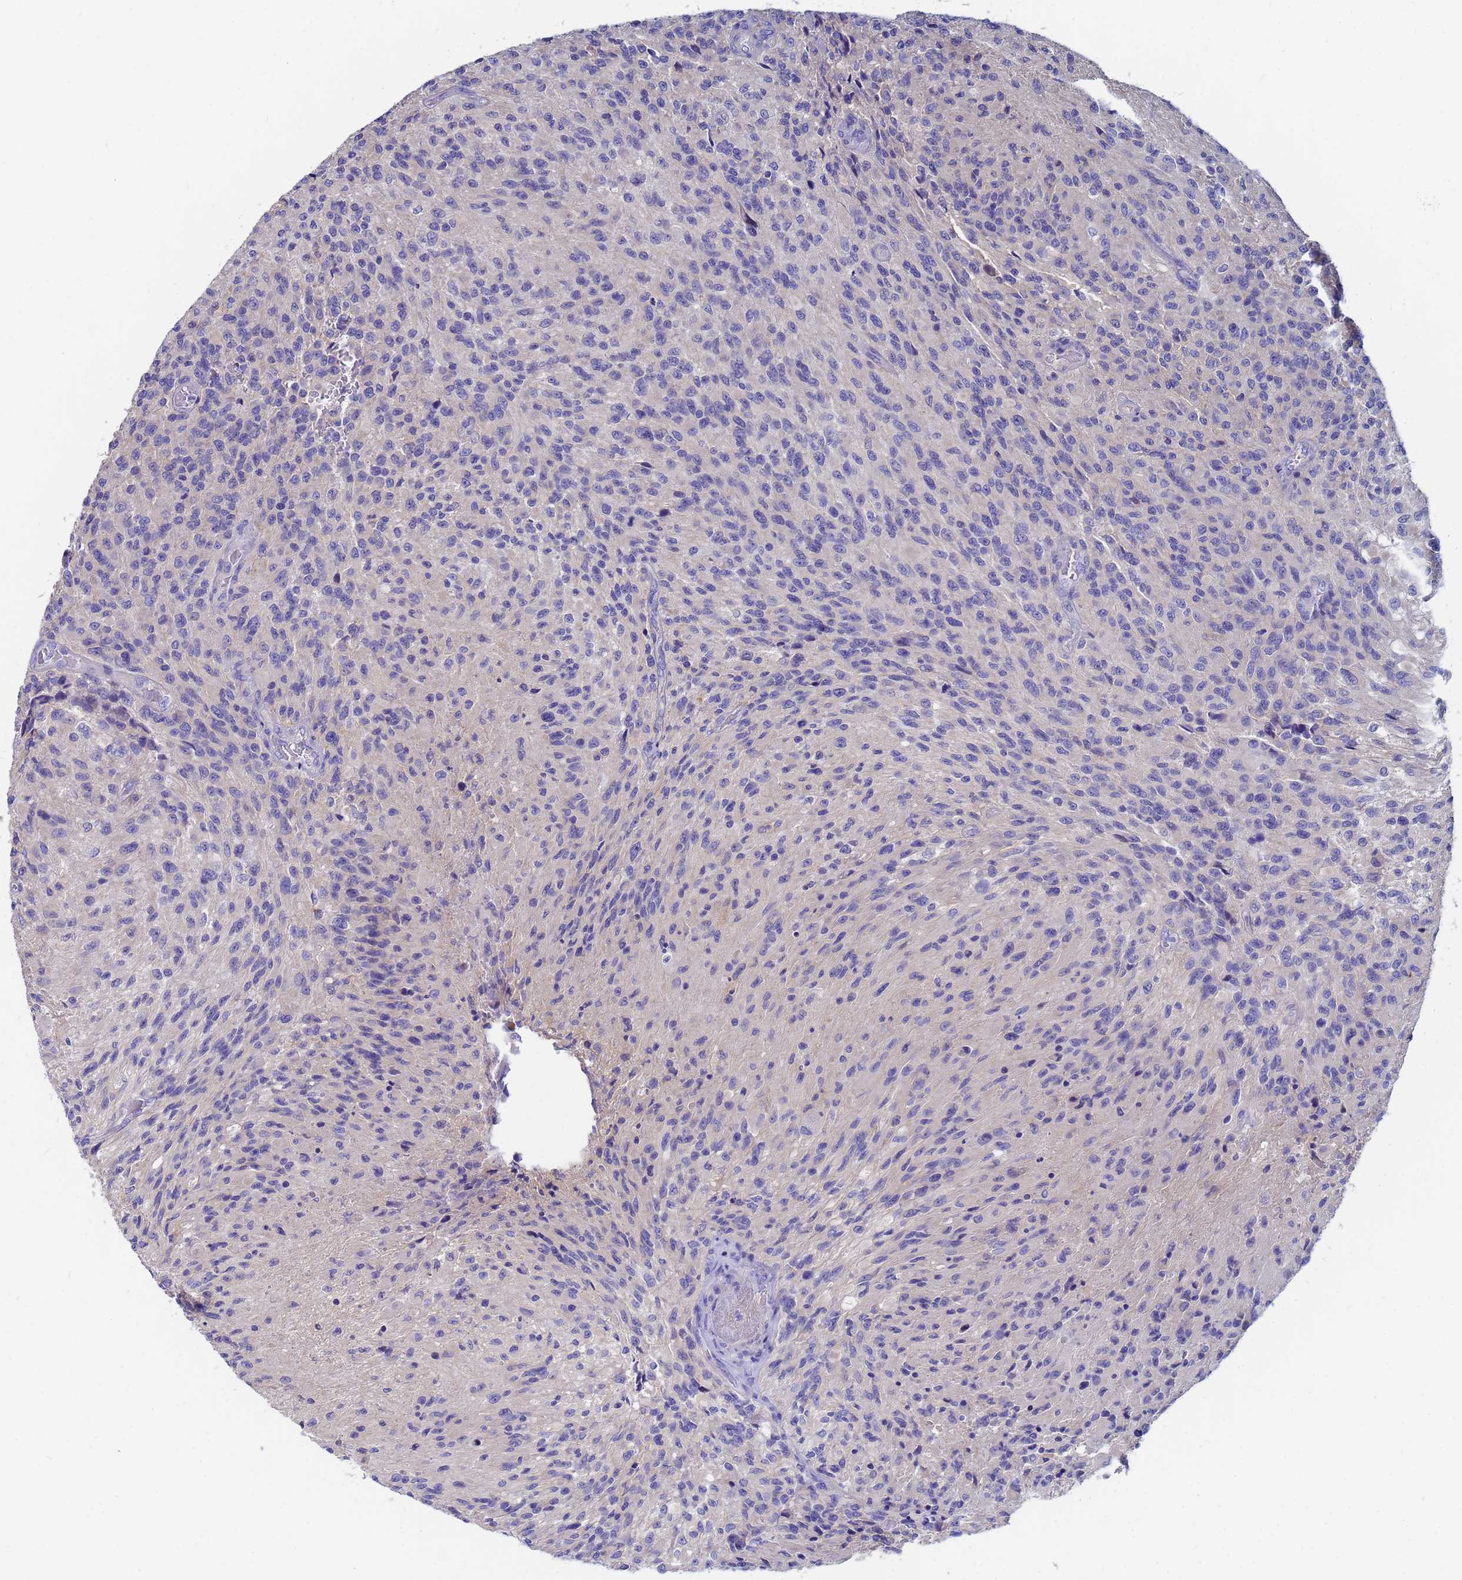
{"staining": {"intensity": "negative", "quantity": "none", "location": "none"}, "tissue": "glioma", "cell_type": "Tumor cells", "image_type": "cancer", "snomed": [{"axis": "morphology", "description": "Normal tissue, NOS"}, {"axis": "morphology", "description": "Glioma, malignant, High grade"}, {"axis": "topography", "description": "Cerebral cortex"}], "caption": "Tumor cells show no significant positivity in high-grade glioma (malignant). (DAB (3,3'-diaminobenzidine) immunohistochemistry visualized using brightfield microscopy, high magnification).", "gene": "UBE2O", "patient": {"sex": "male", "age": 56}}